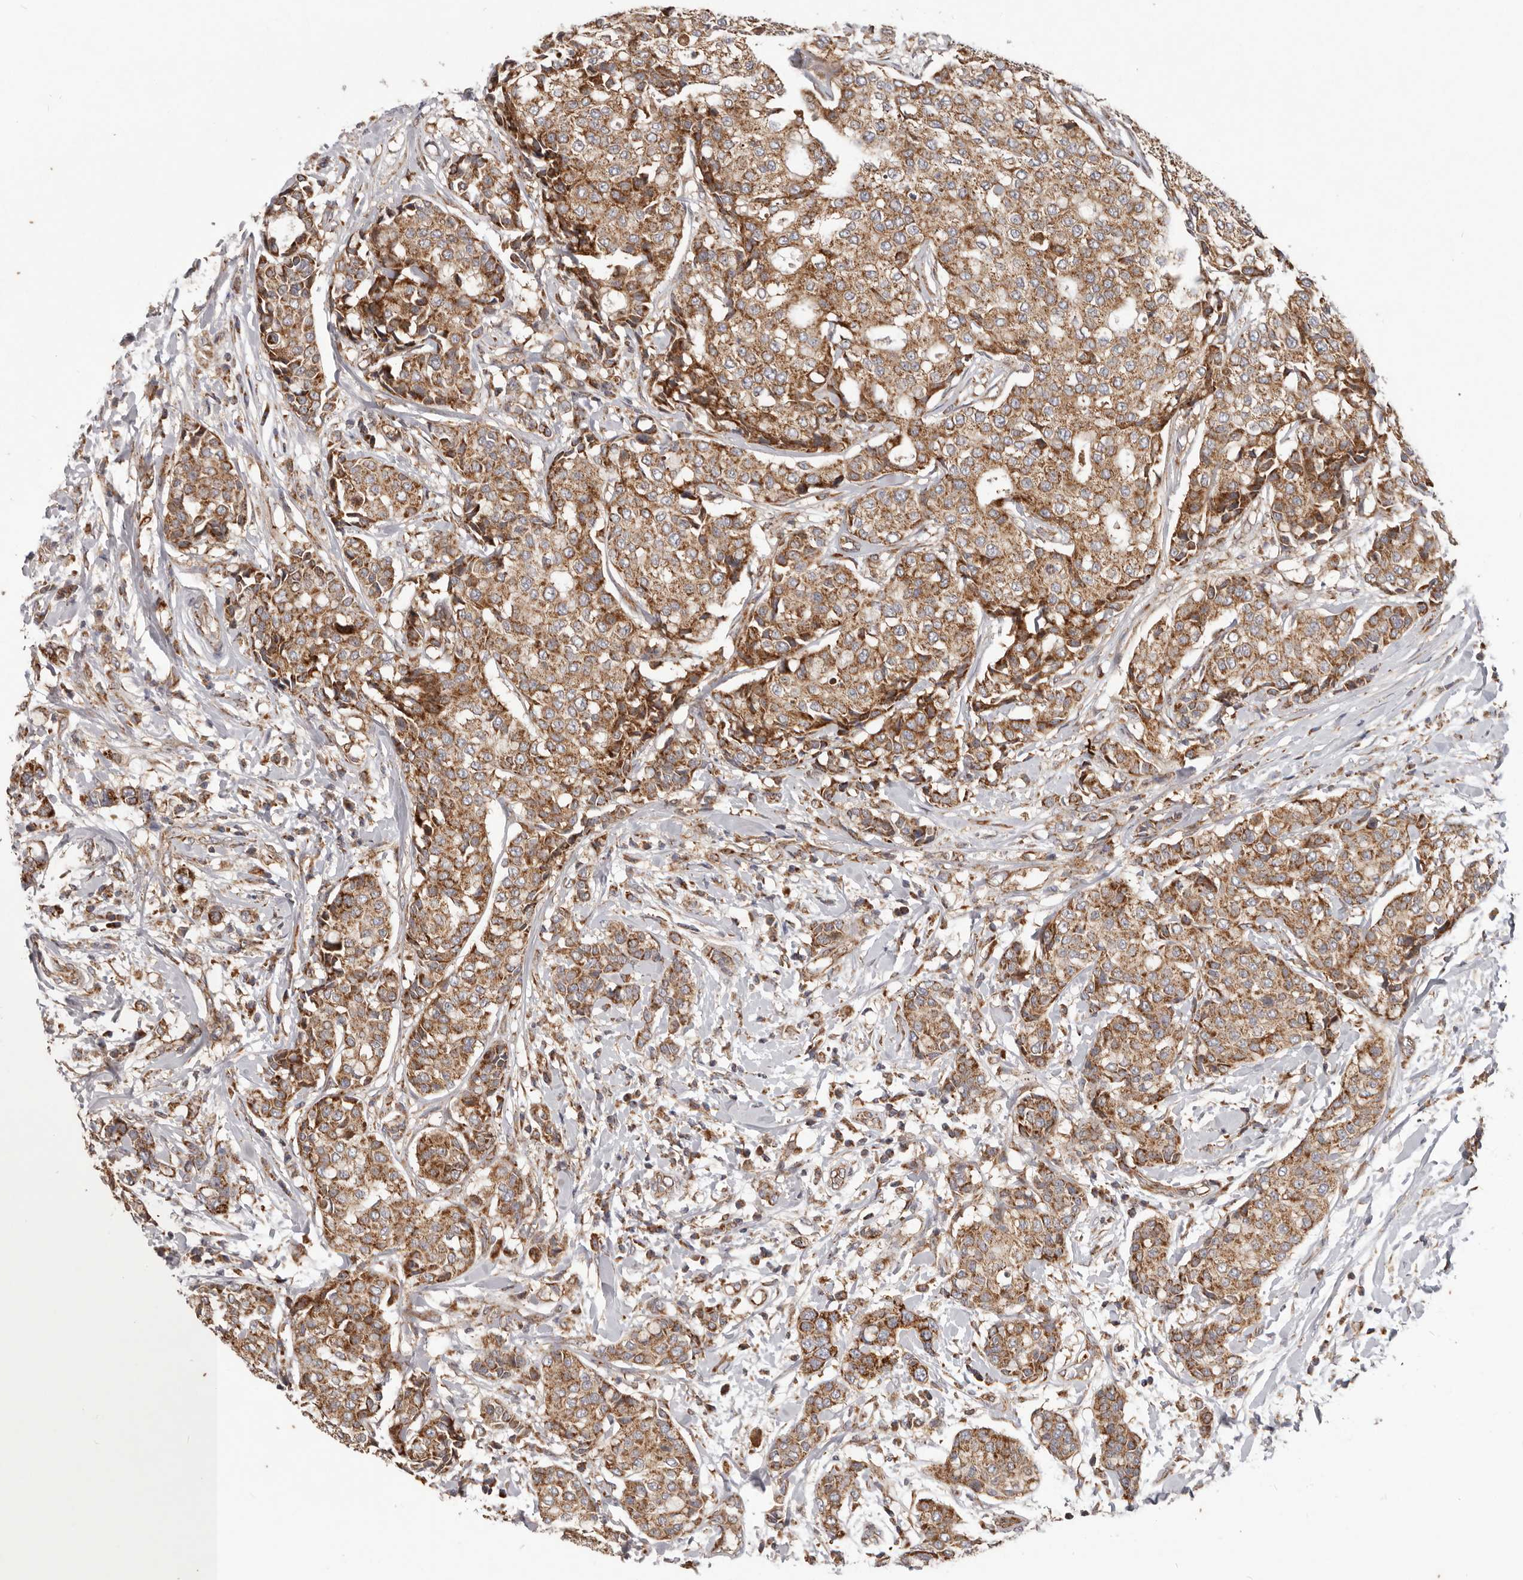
{"staining": {"intensity": "moderate", "quantity": ">75%", "location": "cytoplasmic/membranous"}, "tissue": "breast cancer", "cell_type": "Tumor cells", "image_type": "cancer", "snomed": [{"axis": "morphology", "description": "Duct carcinoma"}, {"axis": "topography", "description": "Breast"}], "caption": "Breast cancer stained for a protein reveals moderate cytoplasmic/membranous positivity in tumor cells.", "gene": "MRPS10", "patient": {"sex": "female", "age": 27}}